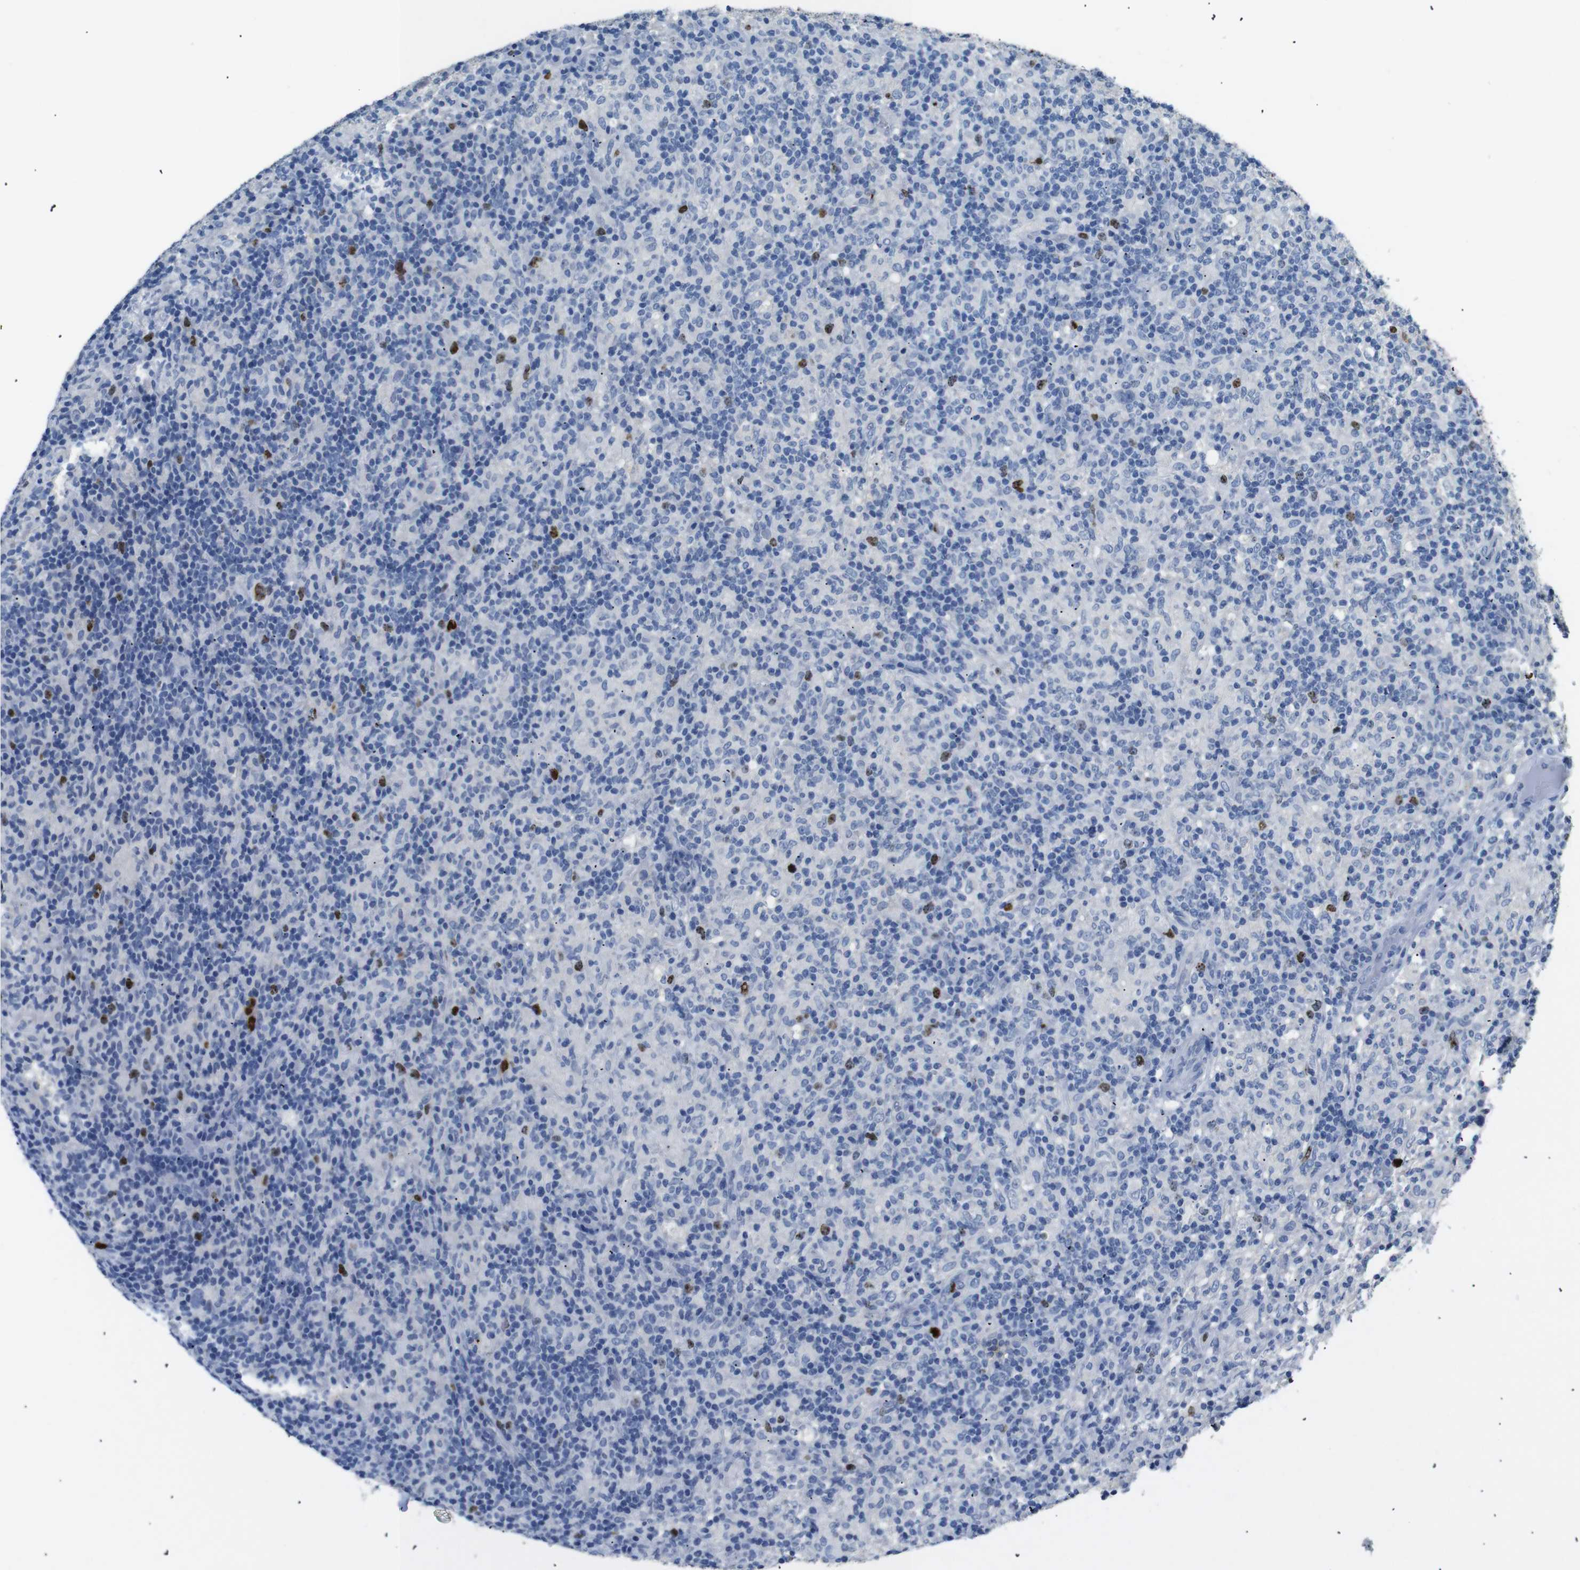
{"staining": {"intensity": "moderate", "quantity": "<25%", "location": "nuclear"}, "tissue": "lymphoma", "cell_type": "Tumor cells", "image_type": "cancer", "snomed": [{"axis": "morphology", "description": "Hodgkin's disease, NOS"}, {"axis": "topography", "description": "Lymph node"}], "caption": "This image demonstrates IHC staining of human Hodgkin's disease, with low moderate nuclear expression in approximately <25% of tumor cells.", "gene": "INCENP", "patient": {"sex": "male", "age": 70}}